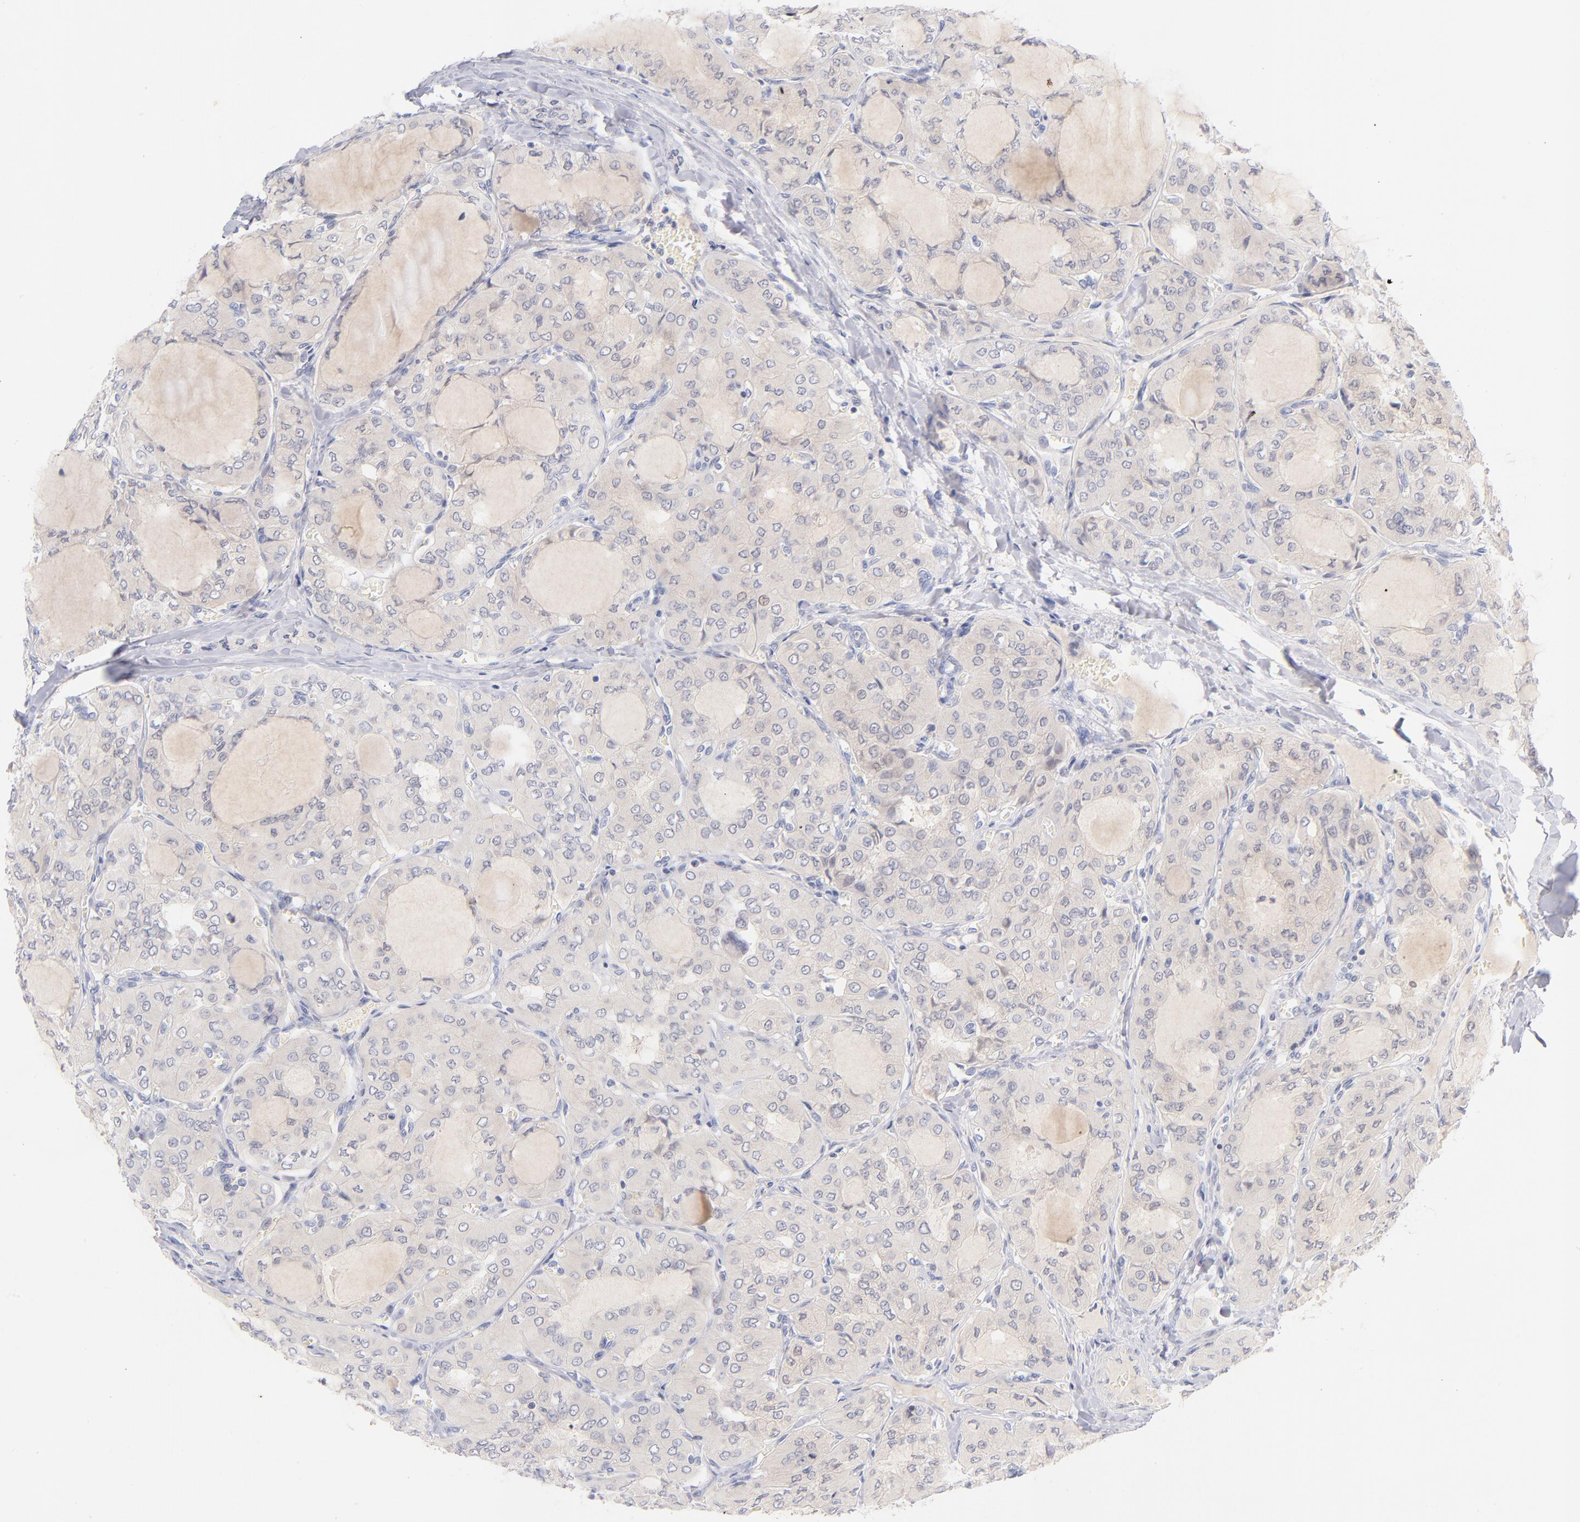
{"staining": {"intensity": "weak", "quantity": ">75%", "location": "cytoplasmic/membranous"}, "tissue": "thyroid cancer", "cell_type": "Tumor cells", "image_type": "cancer", "snomed": [{"axis": "morphology", "description": "Papillary adenocarcinoma, NOS"}, {"axis": "topography", "description": "Thyroid gland"}], "caption": "Protein staining of thyroid cancer tissue exhibits weak cytoplasmic/membranous expression in about >75% of tumor cells.", "gene": "CASP6", "patient": {"sex": "male", "age": 20}}